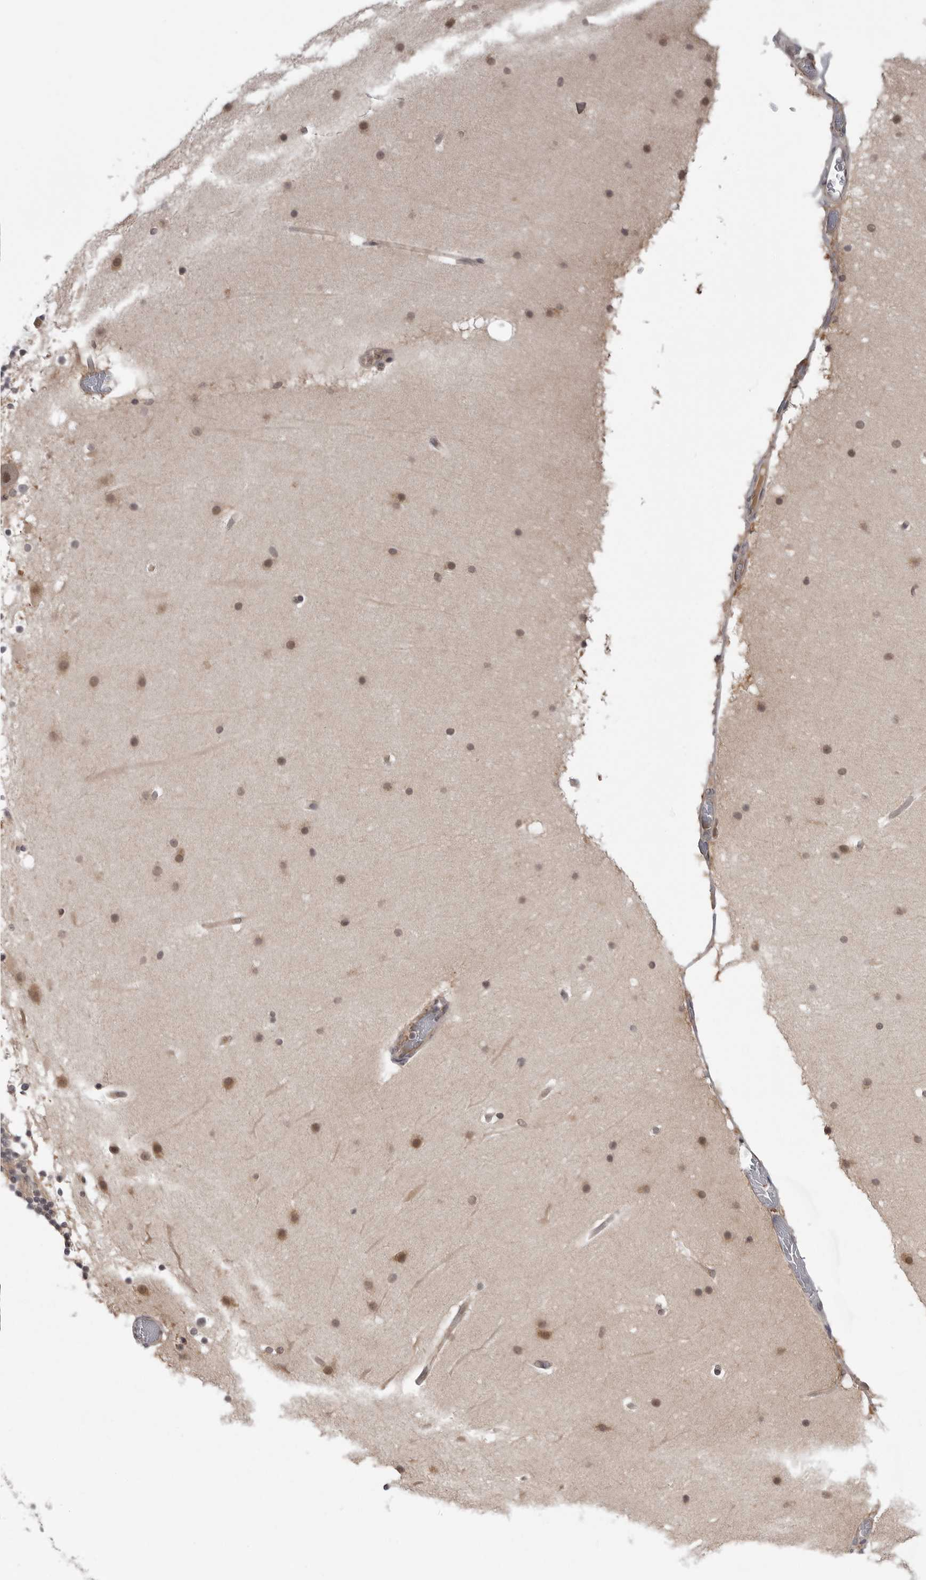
{"staining": {"intensity": "weak", "quantity": "<25%", "location": "cytoplasmic/membranous"}, "tissue": "cerebellum", "cell_type": "Cells in granular layer", "image_type": "normal", "snomed": [{"axis": "morphology", "description": "Normal tissue, NOS"}, {"axis": "topography", "description": "Cerebellum"}], "caption": "Protein analysis of normal cerebellum shows no significant expression in cells in granular layer. (Brightfield microscopy of DAB (3,3'-diaminobenzidine) IHC at high magnification).", "gene": "PNPO", "patient": {"sex": "male", "age": 57}}